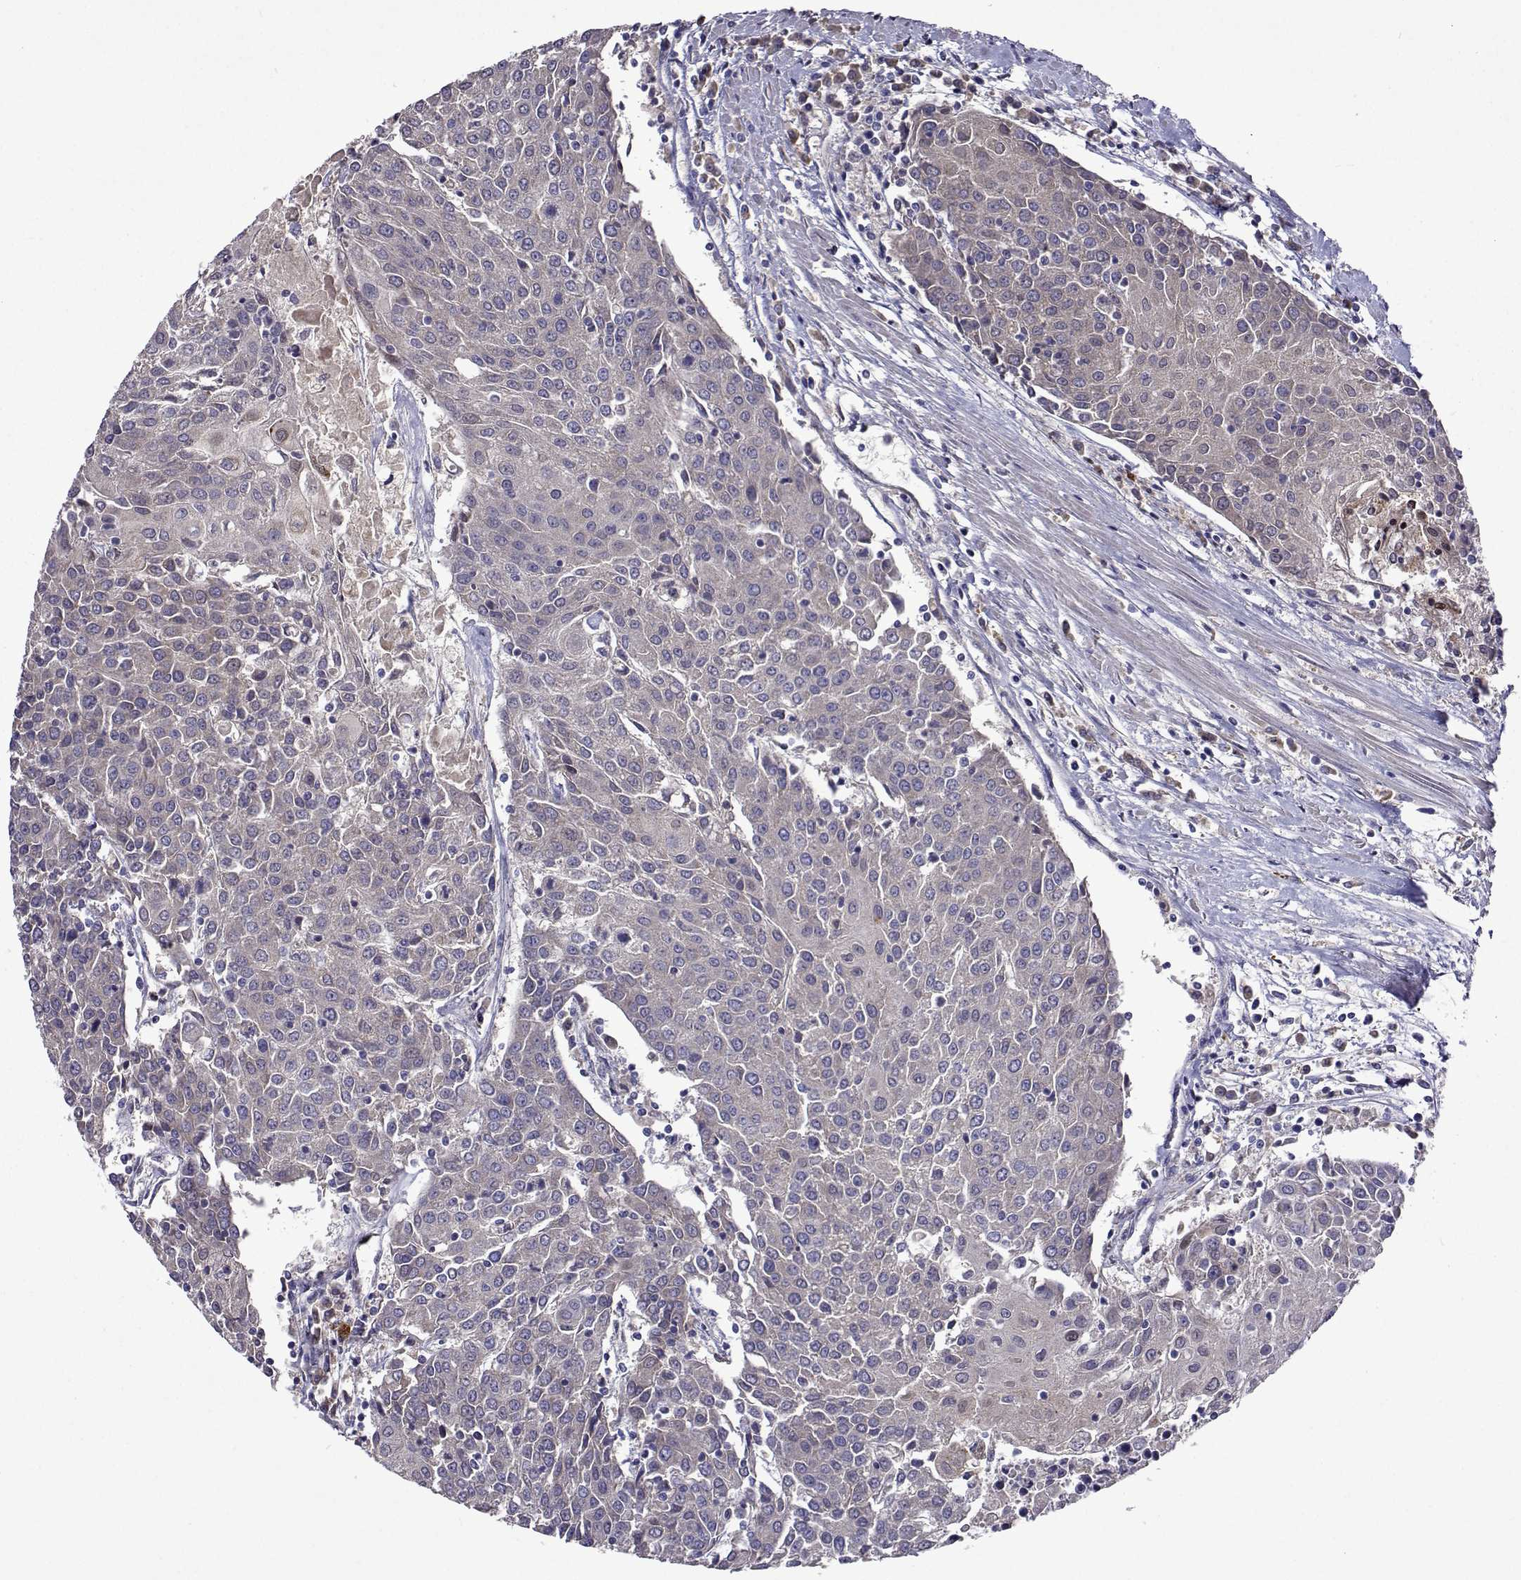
{"staining": {"intensity": "negative", "quantity": "none", "location": "none"}, "tissue": "urothelial cancer", "cell_type": "Tumor cells", "image_type": "cancer", "snomed": [{"axis": "morphology", "description": "Urothelial carcinoma, High grade"}, {"axis": "topography", "description": "Urinary bladder"}], "caption": "This micrograph is of high-grade urothelial carcinoma stained with immunohistochemistry to label a protein in brown with the nuclei are counter-stained blue. There is no positivity in tumor cells.", "gene": "TARBP2", "patient": {"sex": "female", "age": 85}}